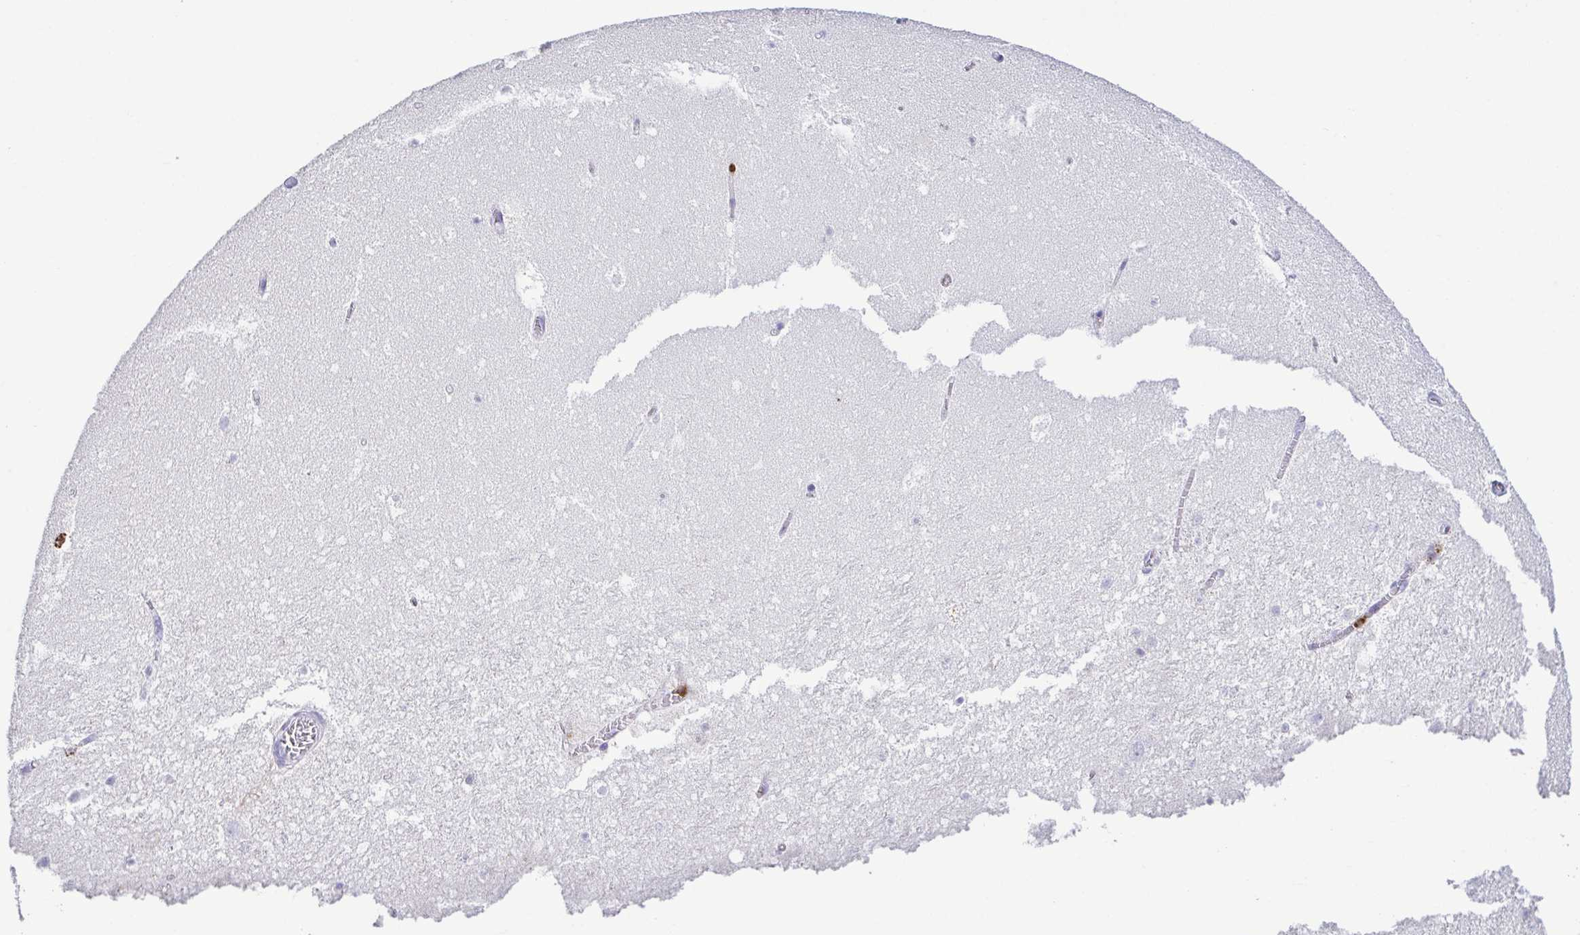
{"staining": {"intensity": "negative", "quantity": "none", "location": "none"}, "tissue": "hippocampus", "cell_type": "Glial cells", "image_type": "normal", "snomed": [{"axis": "morphology", "description": "Normal tissue, NOS"}, {"axis": "topography", "description": "Hippocampus"}], "caption": "Immunohistochemistry photomicrograph of normal hippocampus: hippocampus stained with DAB (3,3'-diaminobenzidine) reveals no significant protein positivity in glial cells. (Stains: DAB (3,3'-diaminobenzidine) IHC with hematoxylin counter stain, Microscopy: brightfield microscopy at high magnification).", "gene": "PGLYRP1", "patient": {"sex": "female", "age": 42}}